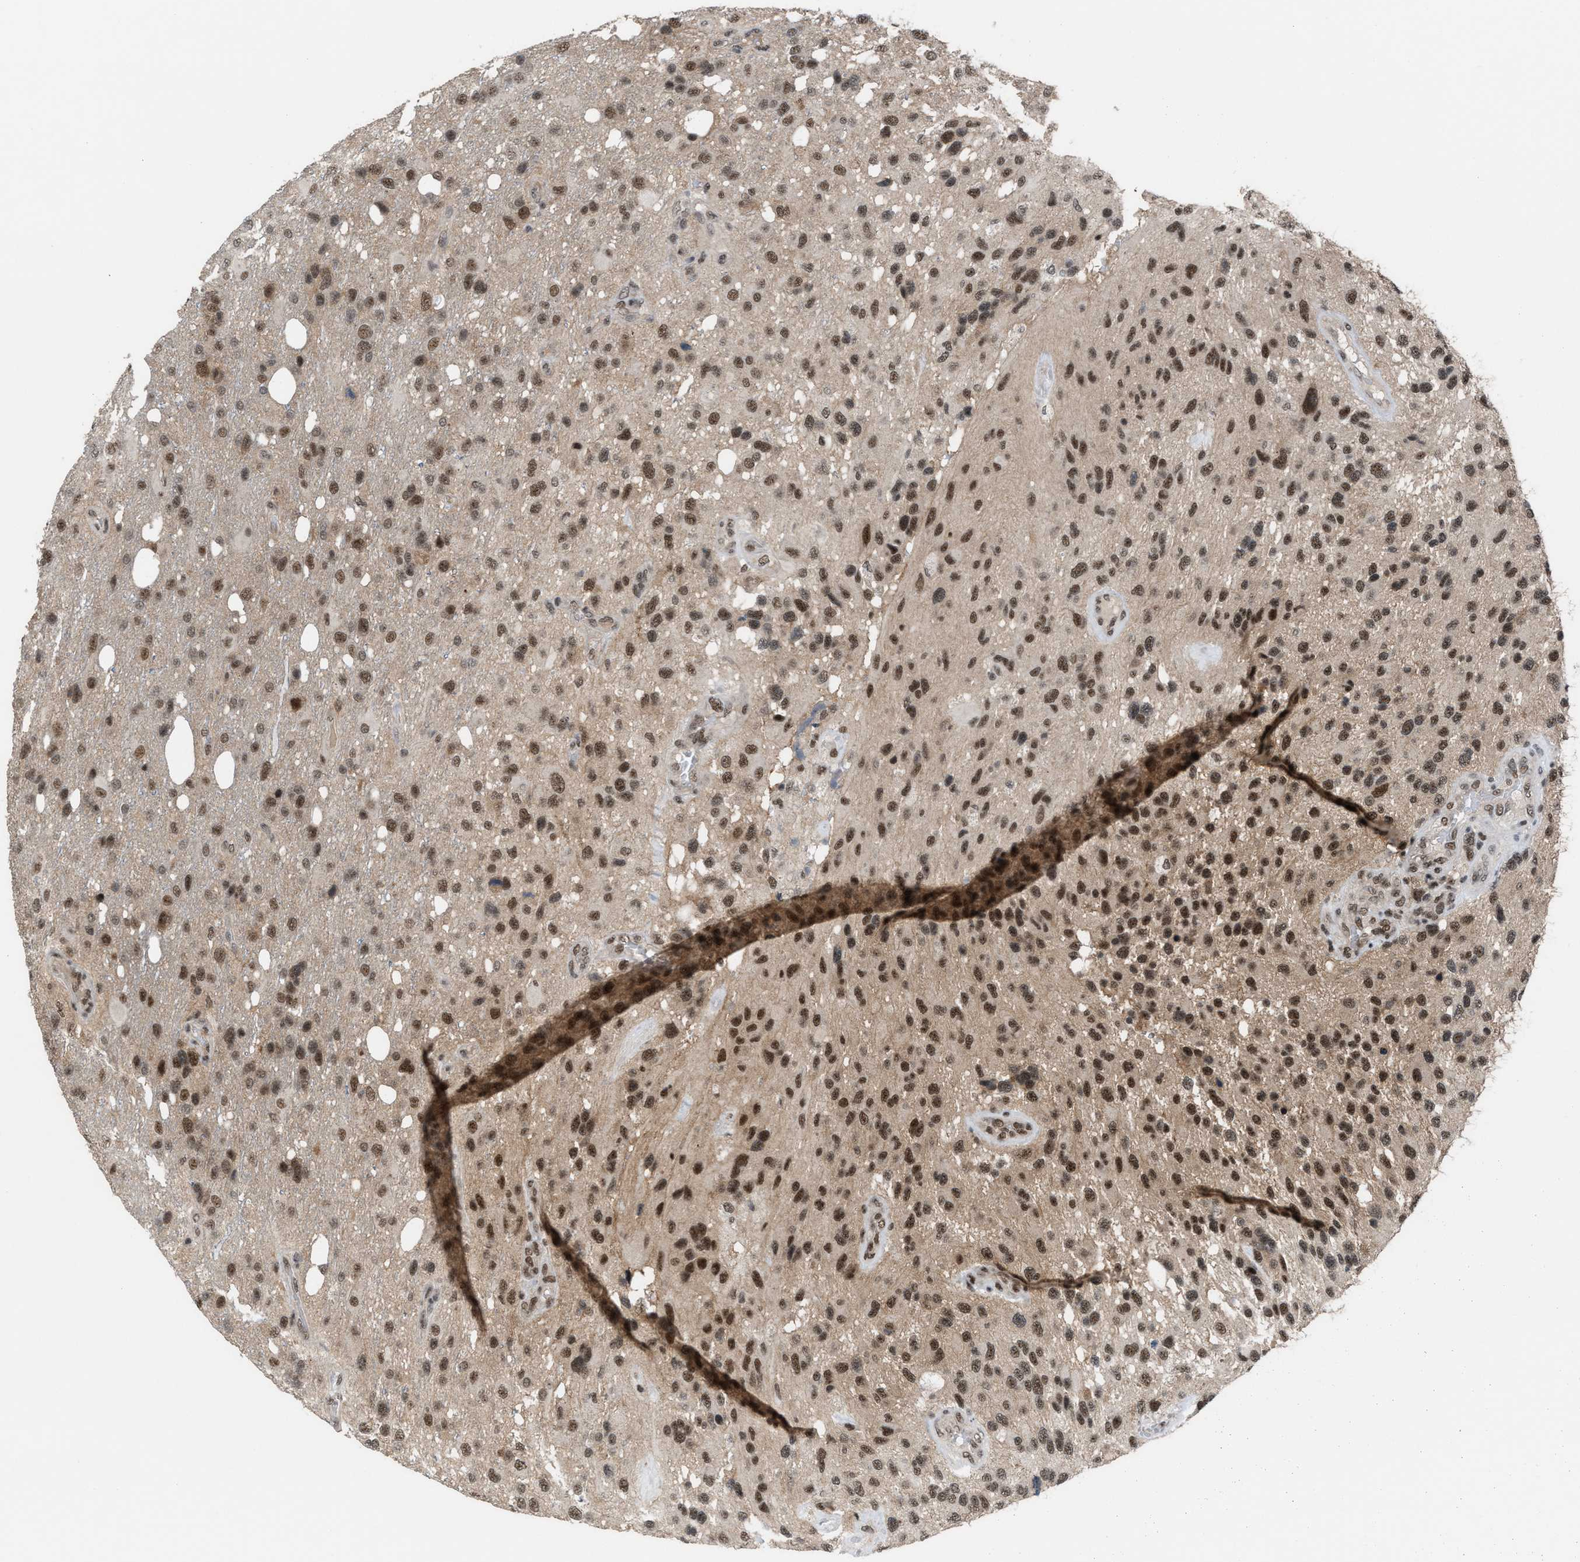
{"staining": {"intensity": "strong", "quantity": ">75%", "location": "nuclear"}, "tissue": "glioma", "cell_type": "Tumor cells", "image_type": "cancer", "snomed": [{"axis": "morphology", "description": "Glioma, malignant, High grade"}, {"axis": "topography", "description": "Brain"}], "caption": "Immunohistochemistry (IHC) of glioma exhibits high levels of strong nuclear expression in approximately >75% of tumor cells. The protein is shown in brown color, while the nuclei are stained blue.", "gene": "PRPF4", "patient": {"sex": "female", "age": 58}}